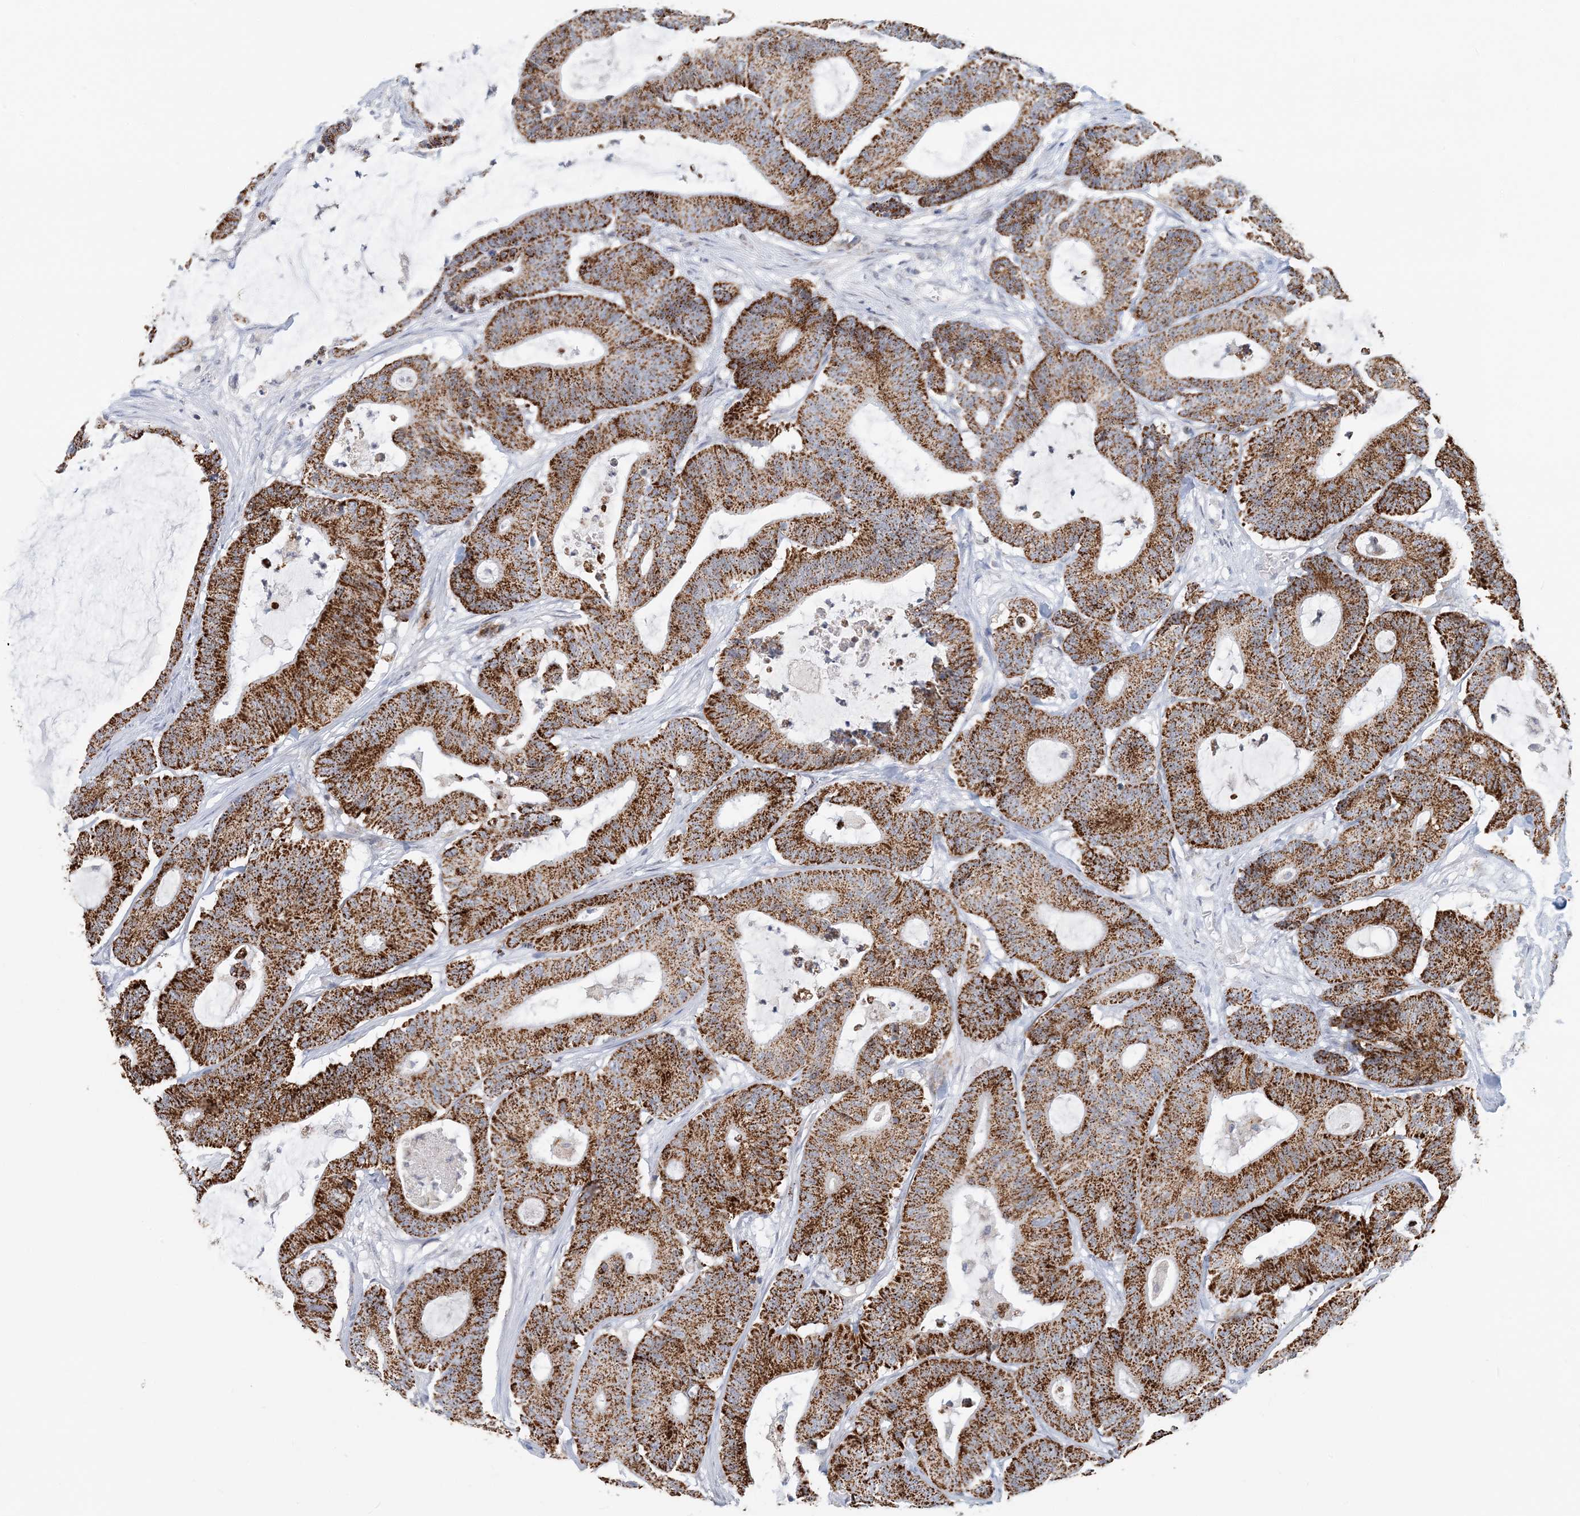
{"staining": {"intensity": "strong", "quantity": ">75%", "location": "cytoplasmic/membranous"}, "tissue": "colorectal cancer", "cell_type": "Tumor cells", "image_type": "cancer", "snomed": [{"axis": "morphology", "description": "Adenocarcinoma, NOS"}, {"axis": "topography", "description": "Colon"}], "caption": "Human colorectal adenocarcinoma stained with a brown dye reveals strong cytoplasmic/membranous positive staining in approximately >75% of tumor cells.", "gene": "BDH1", "patient": {"sex": "female", "age": 84}}